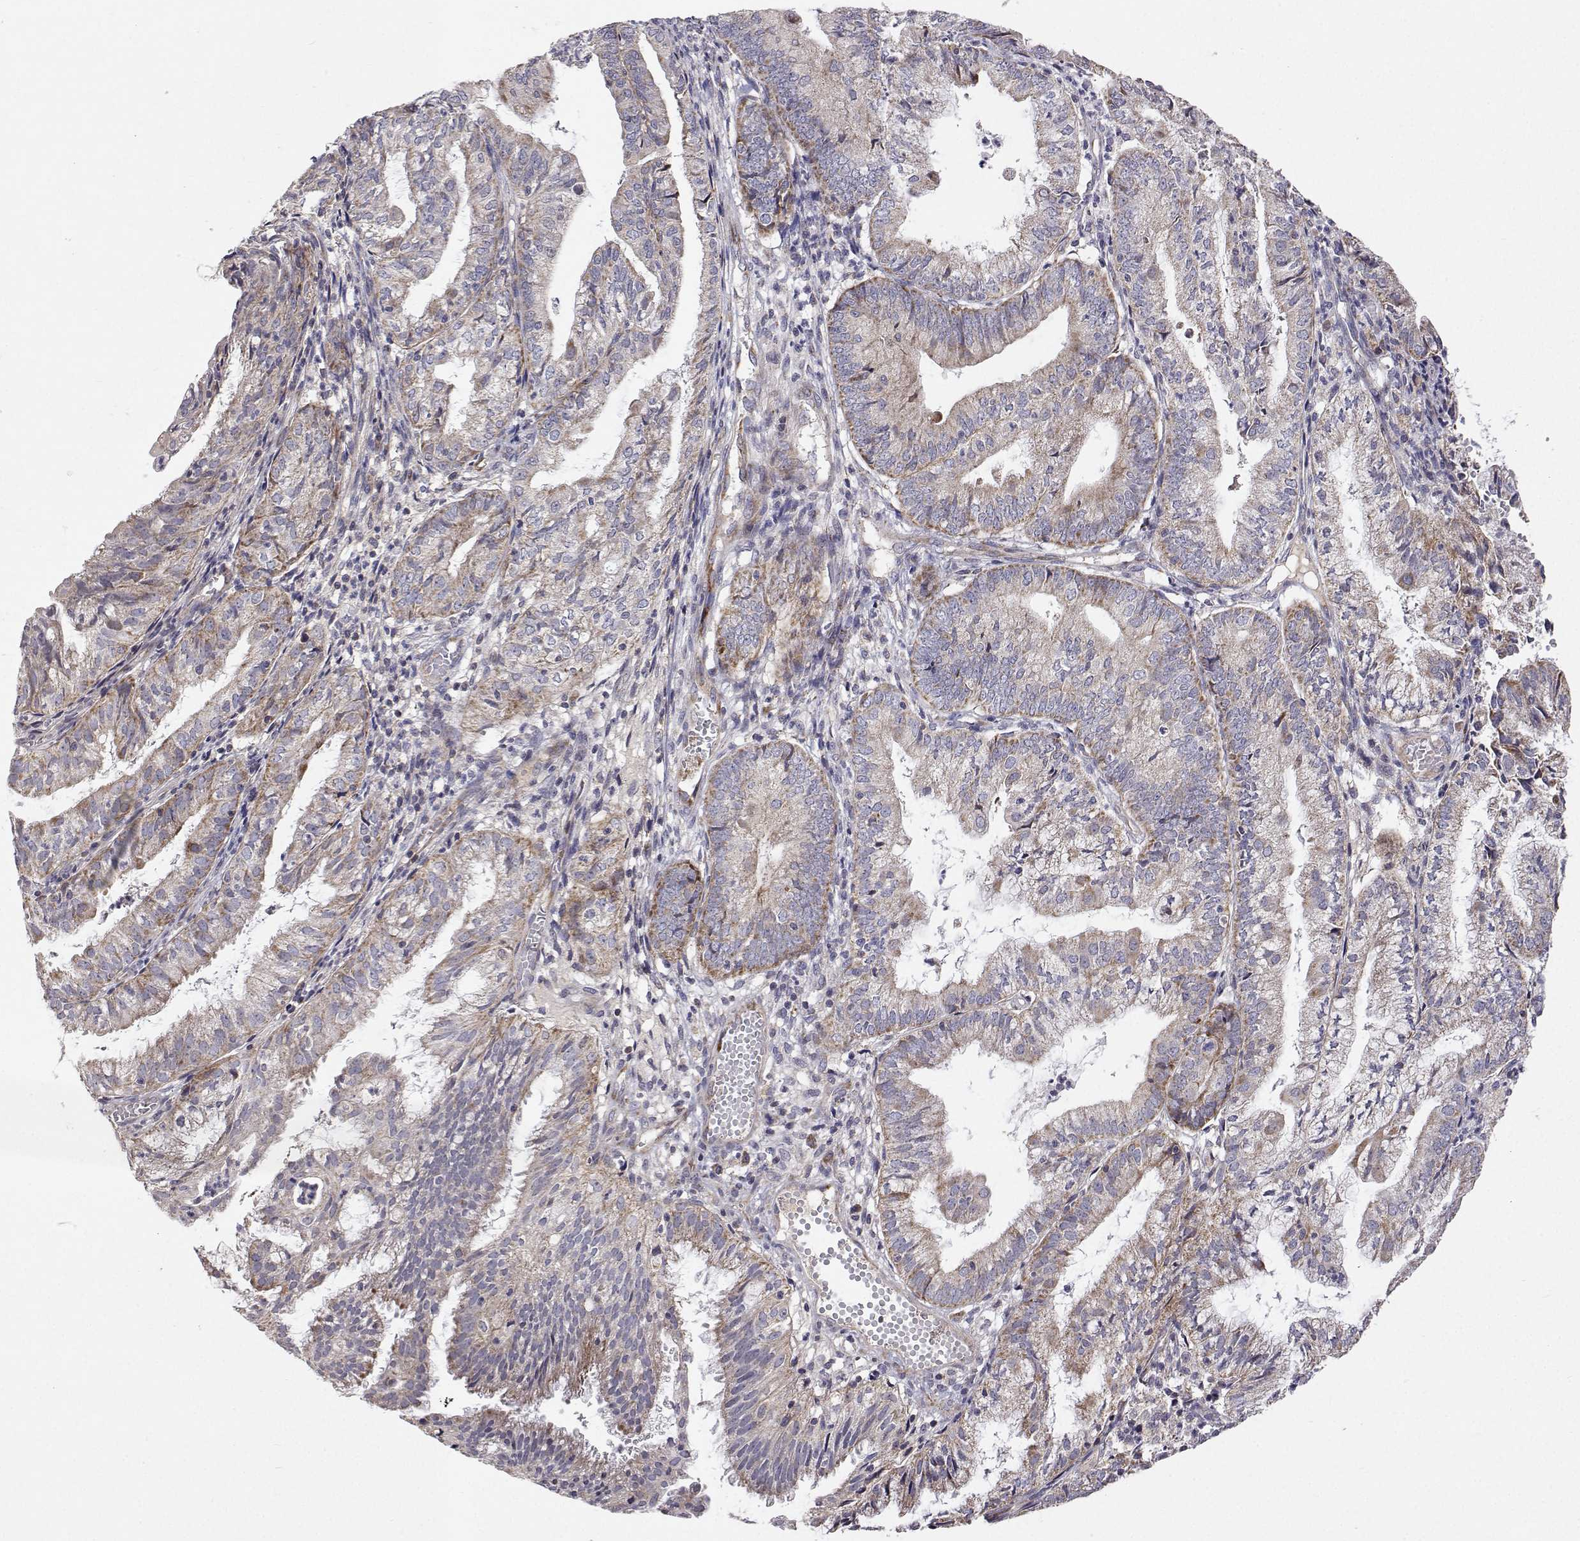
{"staining": {"intensity": "moderate", "quantity": "25%-75%", "location": "cytoplasmic/membranous"}, "tissue": "endometrial cancer", "cell_type": "Tumor cells", "image_type": "cancer", "snomed": [{"axis": "morphology", "description": "Adenocarcinoma, NOS"}, {"axis": "topography", "description": "Endometrium"}], "caption": "A photomicrograph of endometrial adenocarcinoma stained for a protein reveals moderate cytoplasmic/membranous brown staining in tumor cells.", "gene": "MRPL3", "patient": {"sex": "female", "age": 55}}